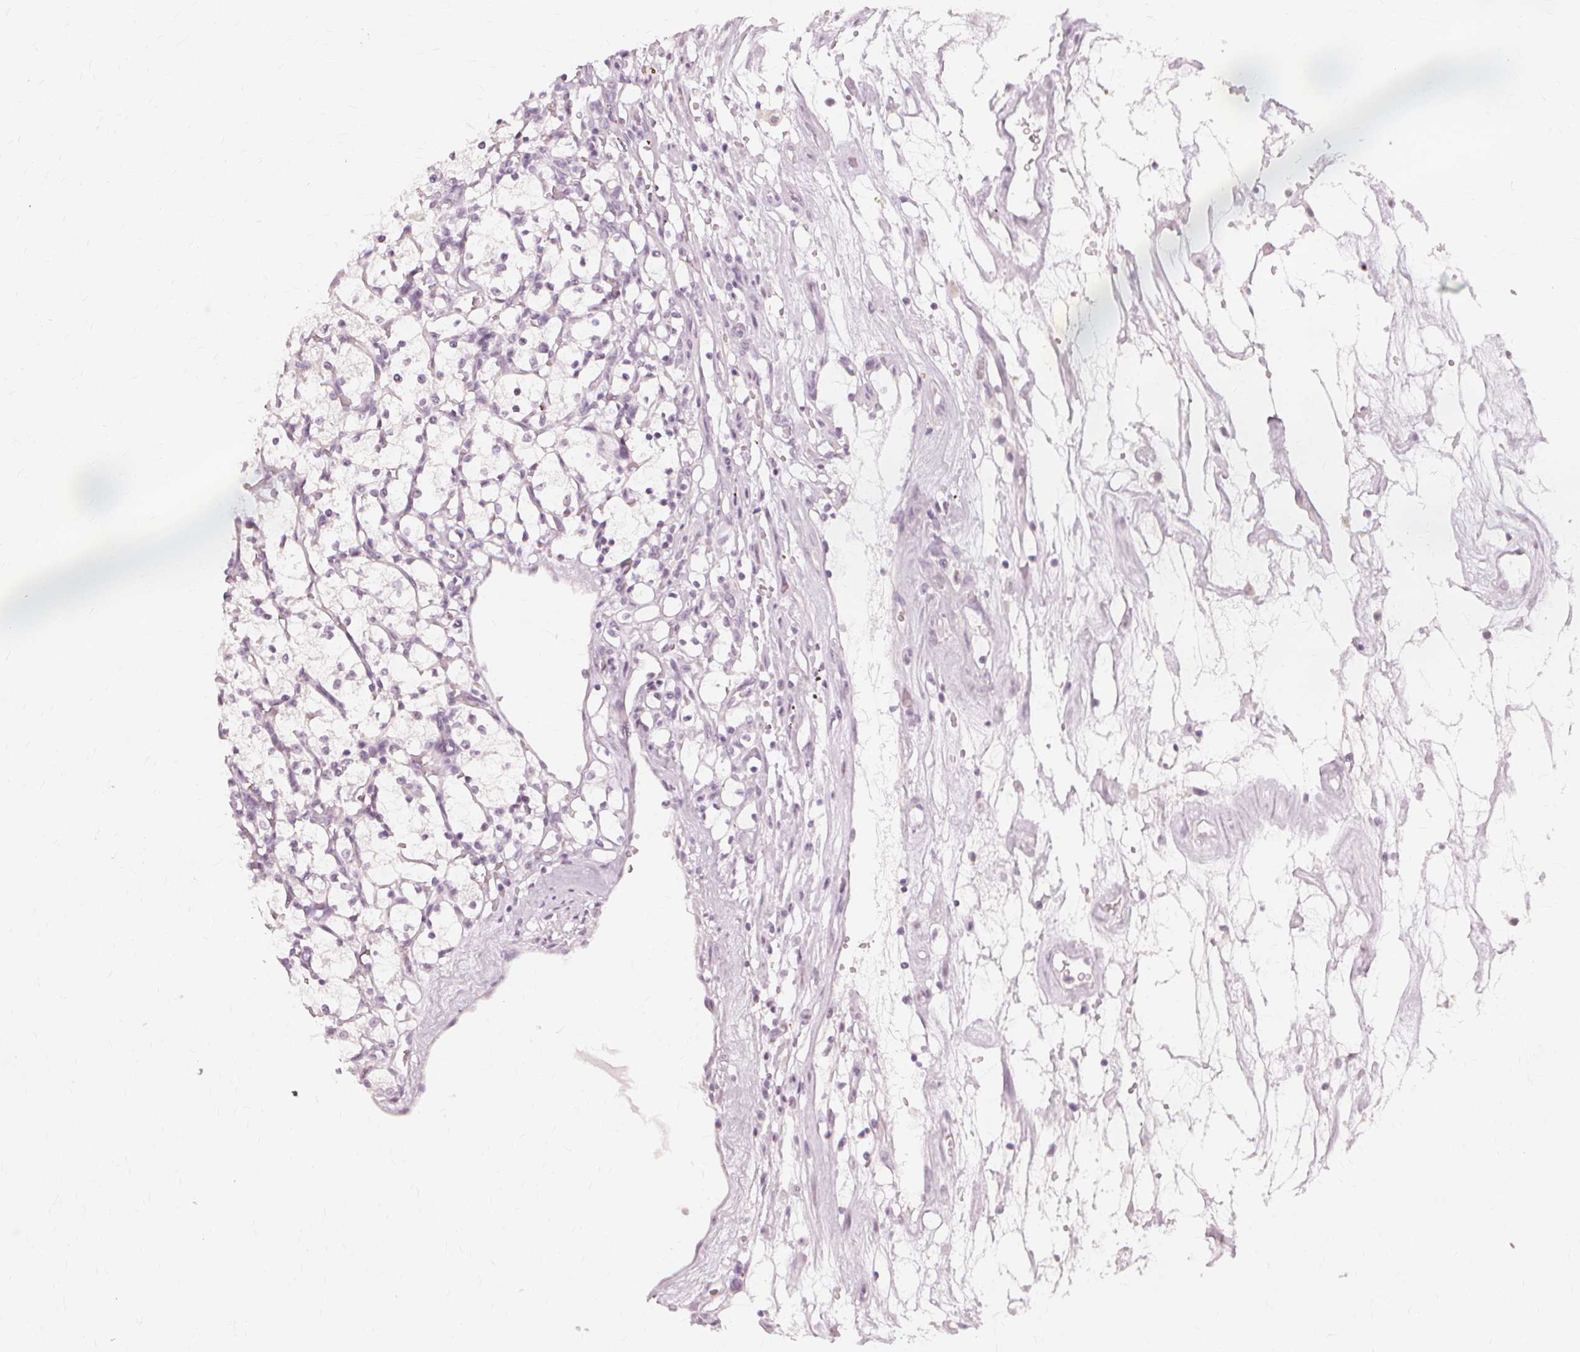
{"staining": {"intensity": "negative", "quantity": "none", "location": "none"}, "tissue": "renal cancer", "cell_type": "Tumor cells", "image_type": "cancer", "snomed": [{"axis": "morphology", "description": "Adenocarcinoma, NOS"}, {"axis": "topography", "description": "Kidney"}], "caption": "High power microscopy photomicrograph of an immunohistochemistry (IHC) histopathology image of renal cancer (adenocarcinoma), revealing no significant expression in tumor cells. (DAB IHC with hematoxylin counter stain).", "gene": "NXPE1", "patient": {"sex": "female", "age": 69}}